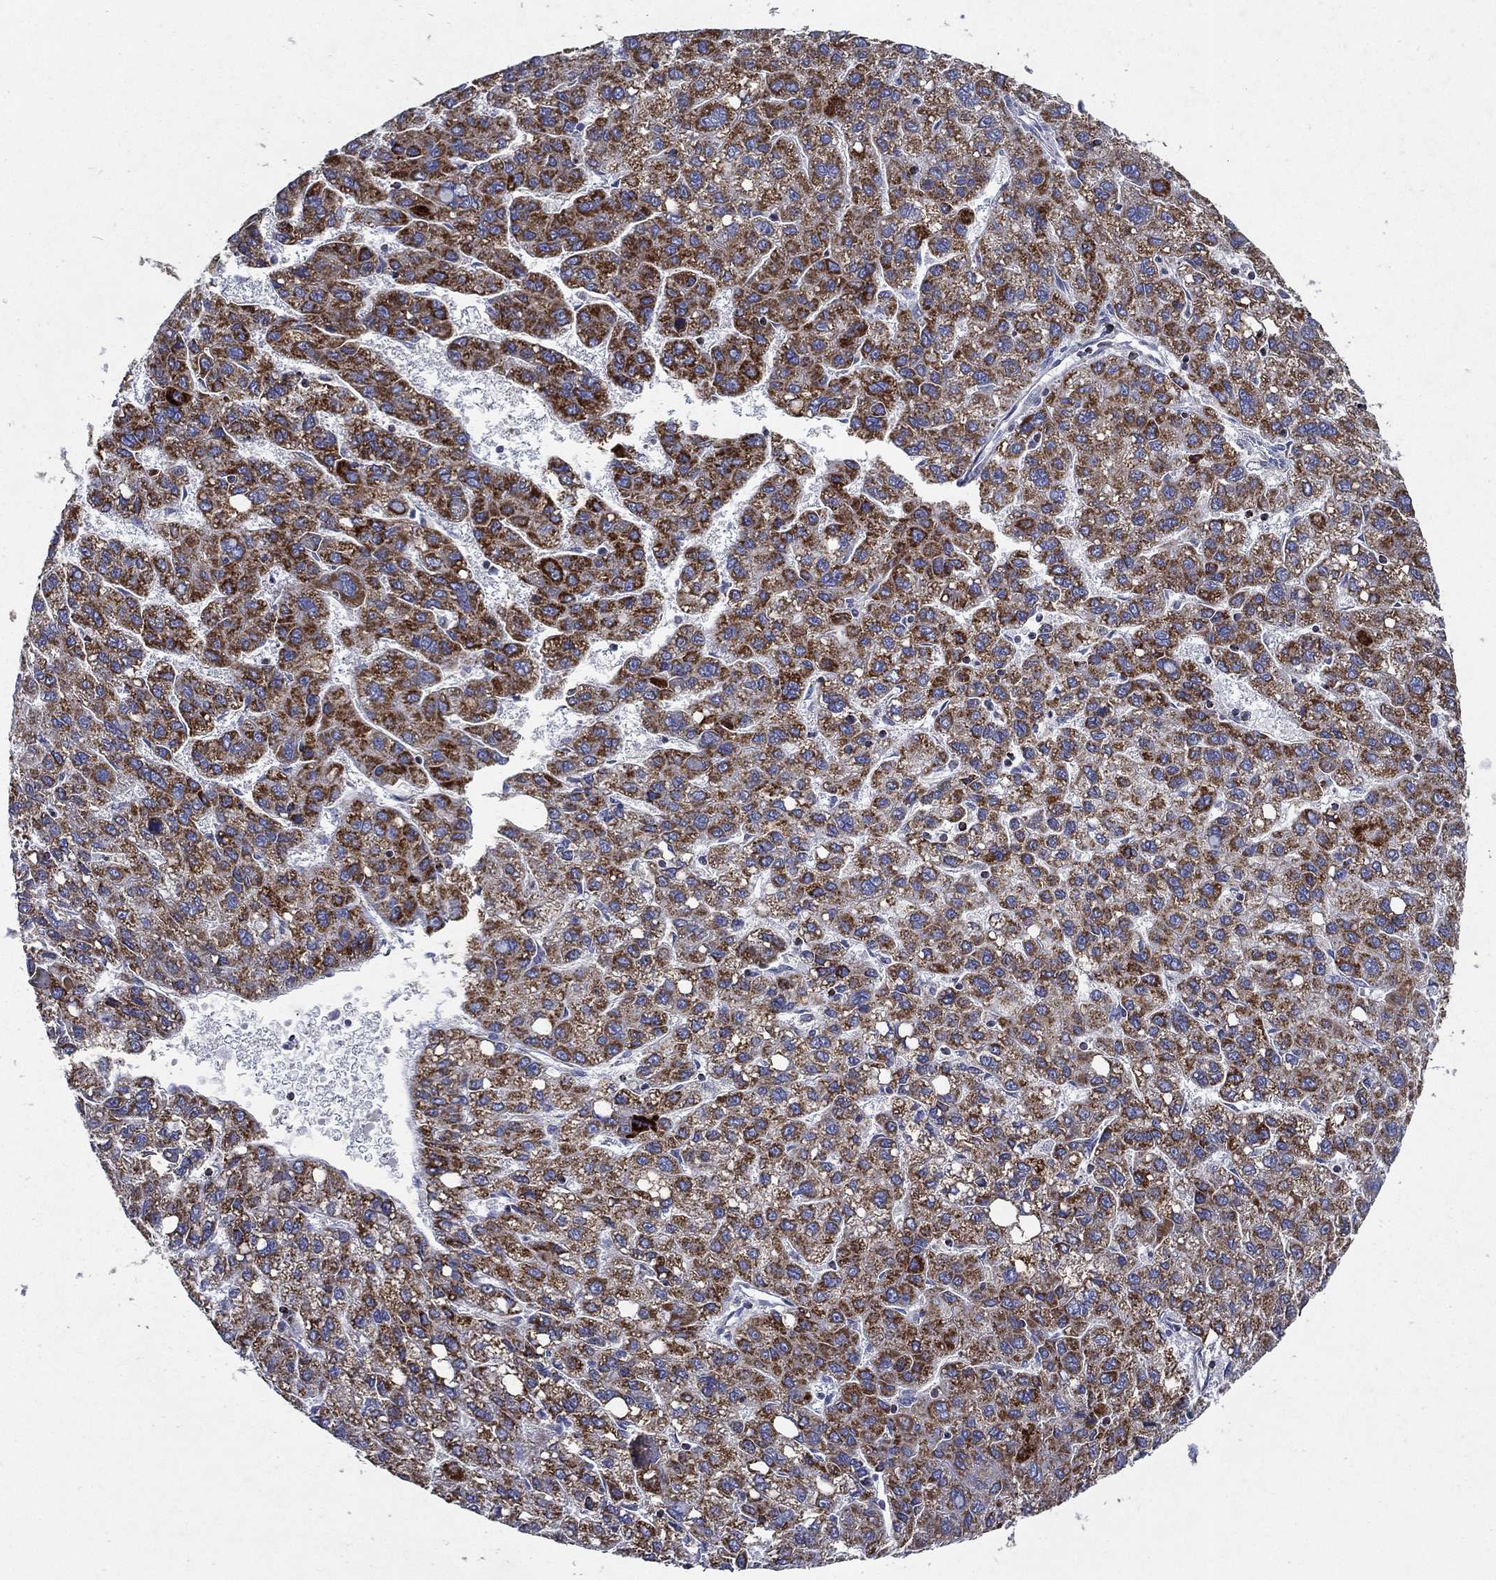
{"staining": {"intensity": "strong", "quantity": ">75%", "location": "cytoplasmic/membranous"}, "tissue": "liver cancer", "cell_type": "Tumor cells", "image_type": "cancer", "snomed": [{"axis": "morphology", "description": "Carcinoma, Hepatocellular, NOS"}, {"axis": "topography", "description": "Liver"}], "caption": "Human liver cancer (hepatocellular carcinoma) stained with a brown dye shows strong cytoplasmic/membranous positive expression in approximately >75% of tumor cells.", "gene": "SFXN1", "patient": {"sex": "female", "age": 82}}